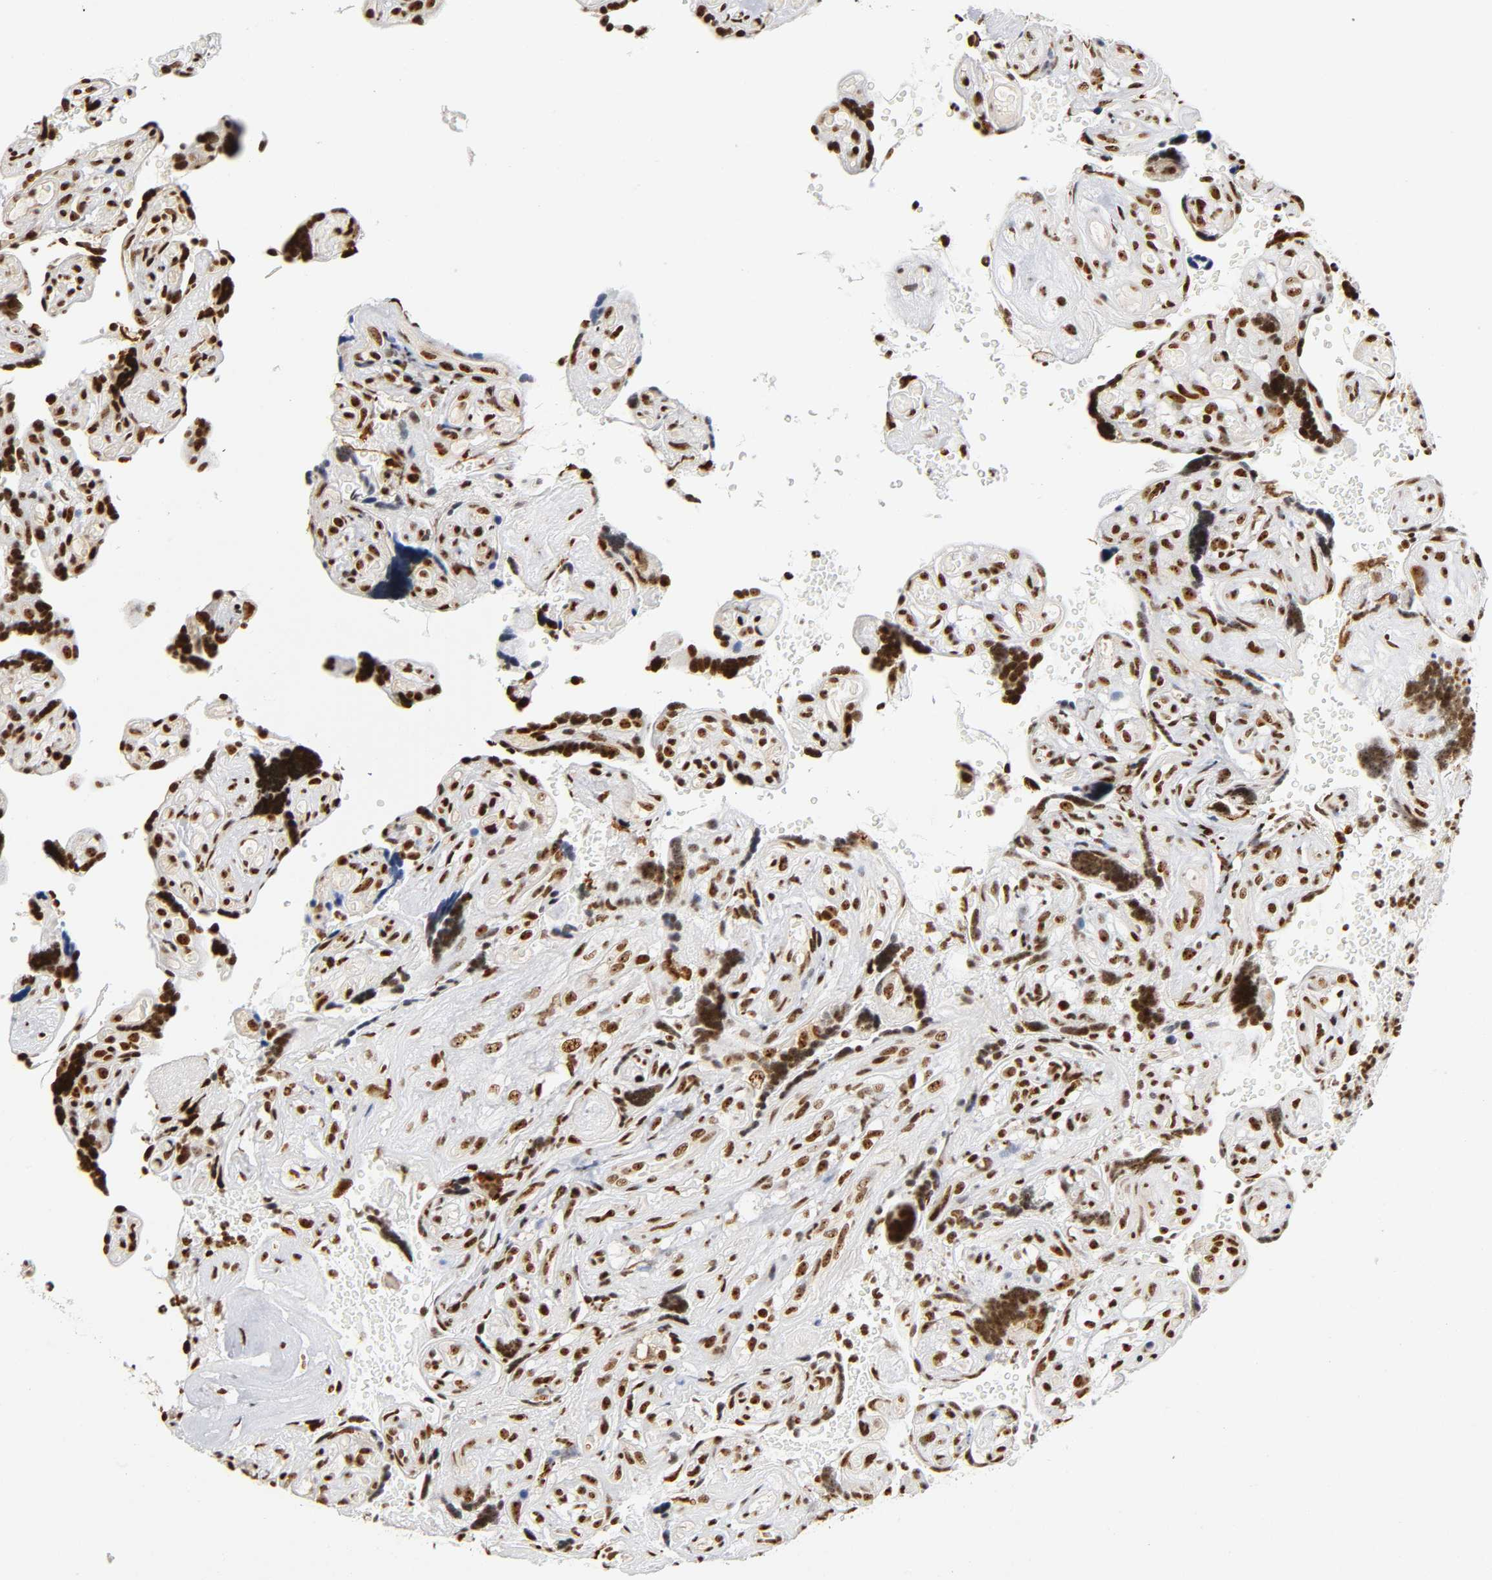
{"staining": {"intensity": "strong", "quantity": ">75%", "location": "nuclear"}, "tissue": "placenta", "cell_type": "Decidual cells", "image_type": "normal", "snomed": [{"axis": "morphology", "description": "Normal tissue, NOS"}, {"axis": "topography", "description": "Placenta"}], "caption": "This photomicrograph shows IHC staining of normal human placenta, with high strong nuclear expression in about >75% of decidual cells.", "gene": "UBTF", "patient": {"sex": "female", "age": 30}}